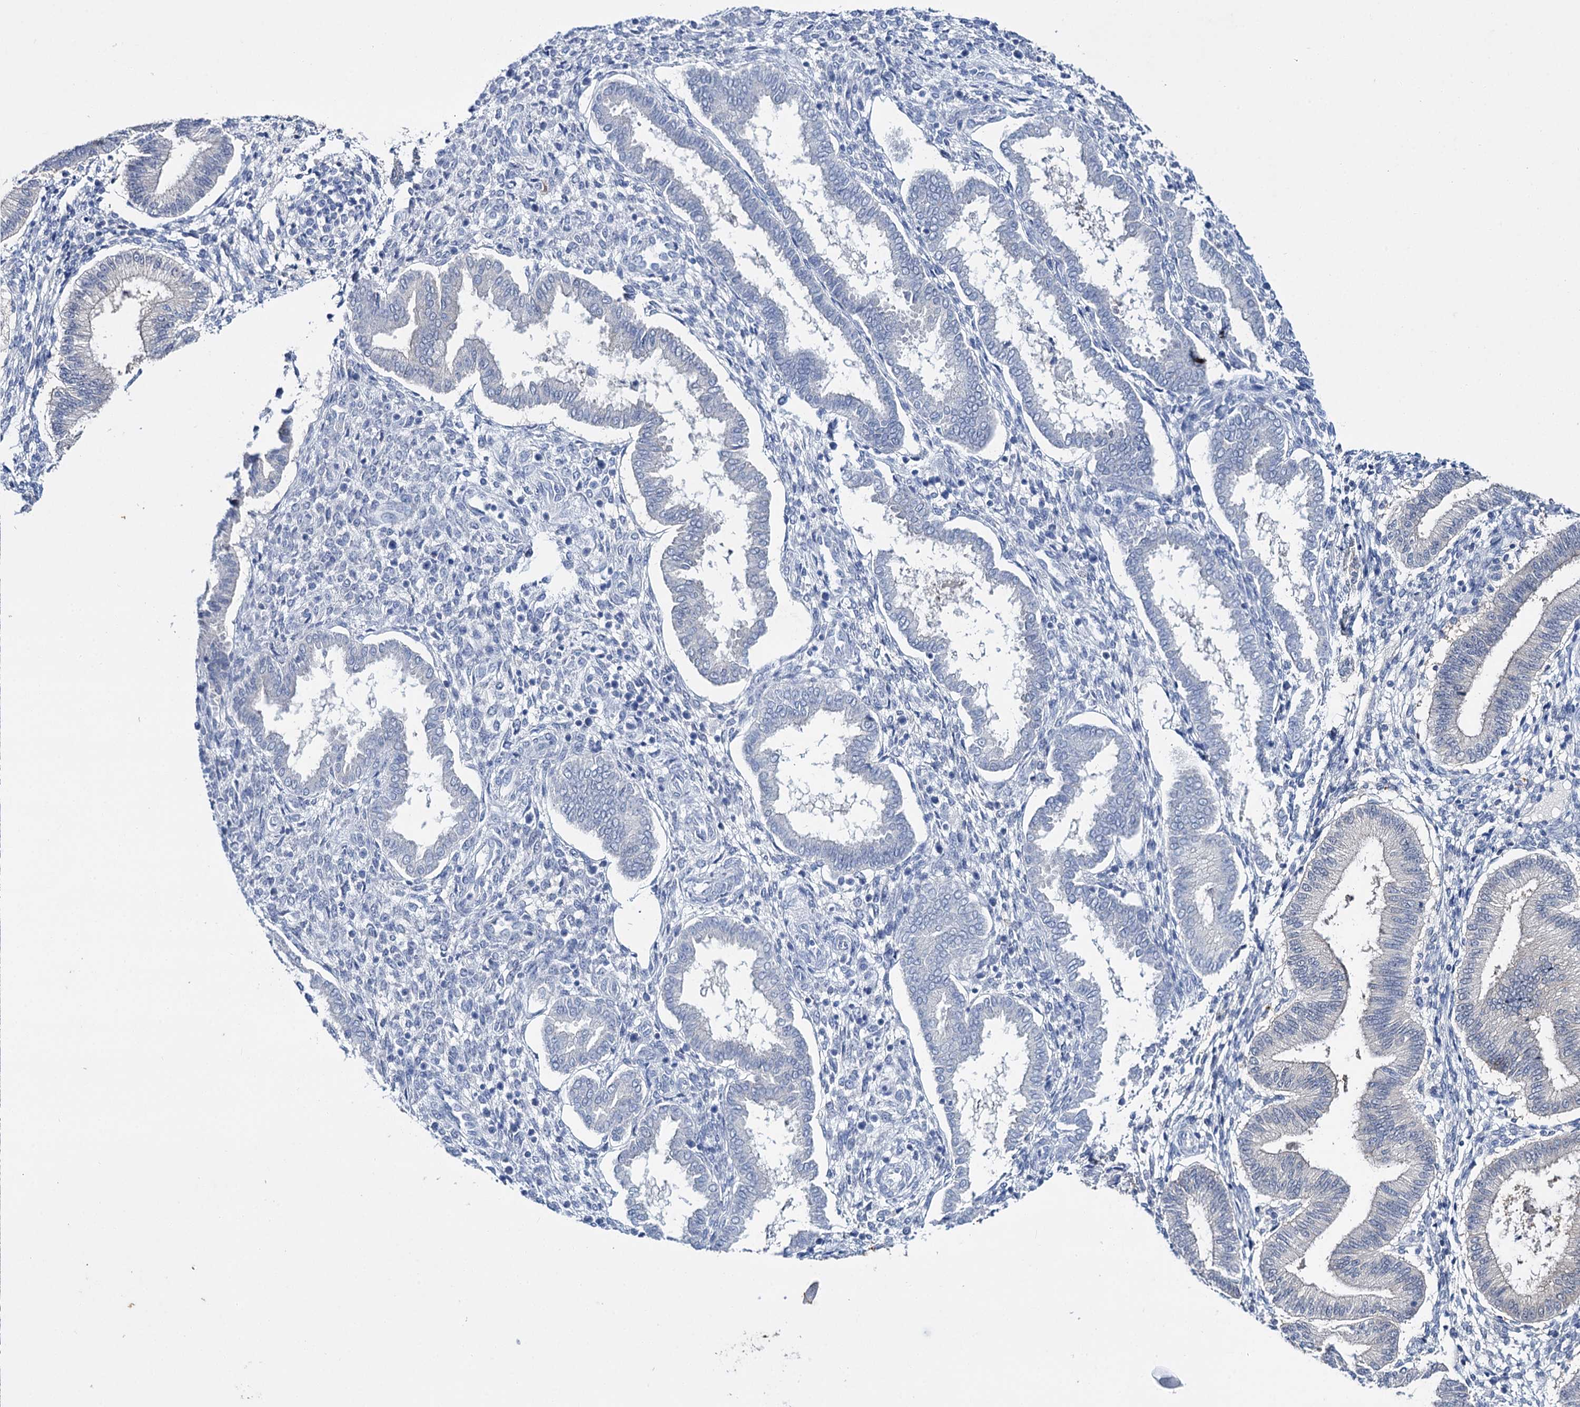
{"staining": {"intensity": "negative", "quantity": "none", "location": "none"}, "tissue": "endometrium", "cell_type": "Cells in endometrial stroma", "image_type": "normal", "snomed": [{"axis": "morphology", "description": "Normal tissue, NOS"}, {"axis": "topography", "description": "Endometrium"}], "caption": "This is an immunohistochemistry image of unremarkable endometrium. There is no positivity in cells in endometrial stroma.", "gene": "LYZL4", "patient": {"sex": "female", "age": 24}}